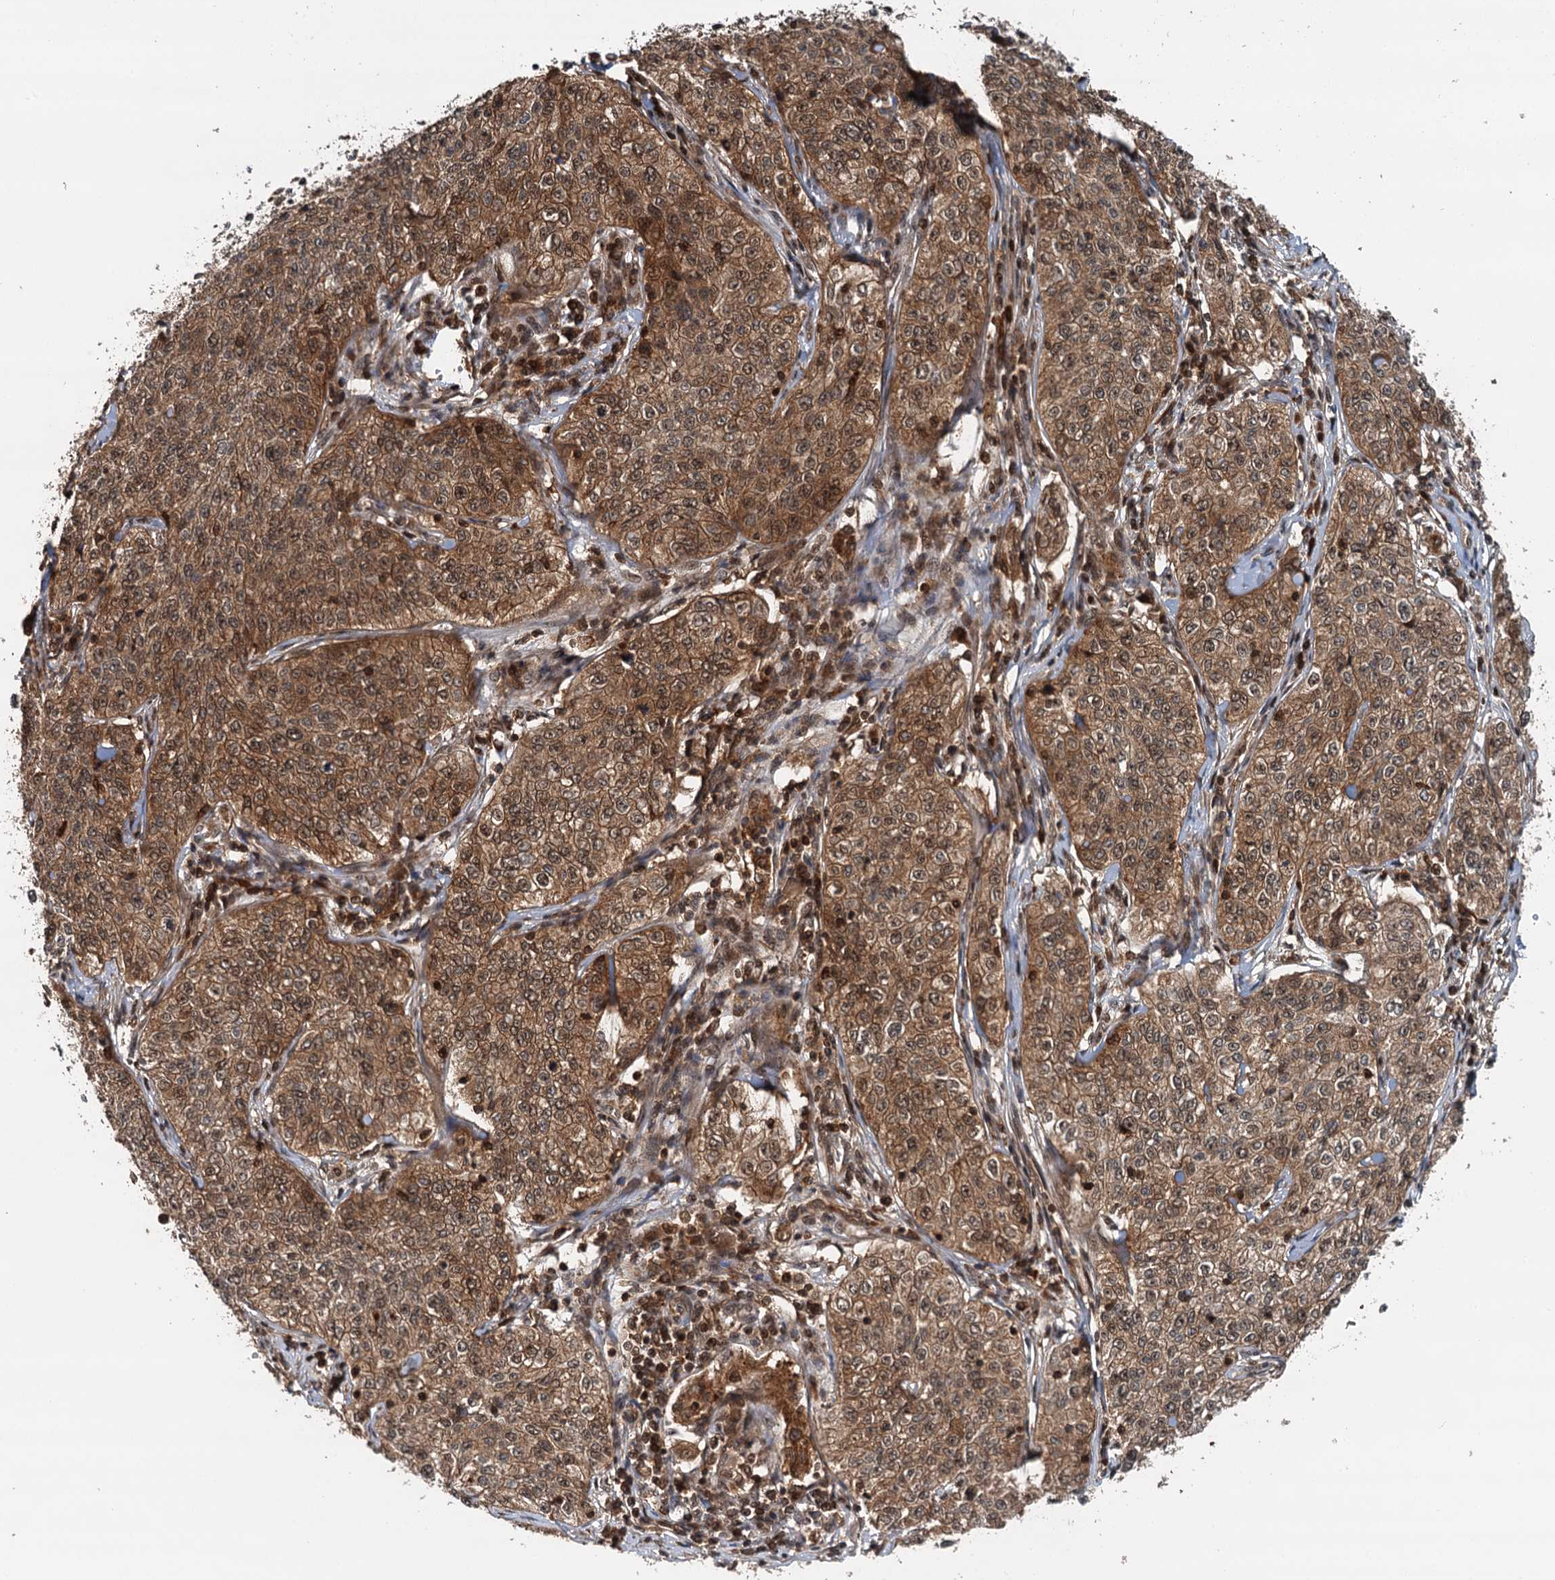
{"staining": {"intensity": "moderate", "quantity": ">75%", "location": "cytoplasmic/membranous,nuclear"}, "tissue": "cervical cancer", "cell_type": "Tumor cells", "image_type": "cancer", "snomed": [{"axis": "morphology", "description": "Squamous cell carcinoma, NOS"}, {"axis": "topography", "description": "Cervix"}], "caption": "DAB (3,3'-diaminobenzidine) immunohistochemical staining of squamous cell carcinoma (cervical) demonstrates moderate cytoplasmic/membranous and nuclear protein expression in about >75% of tumor cells.", "gene": "STUB1", "patient": {"sex": "female", "age": 35}}